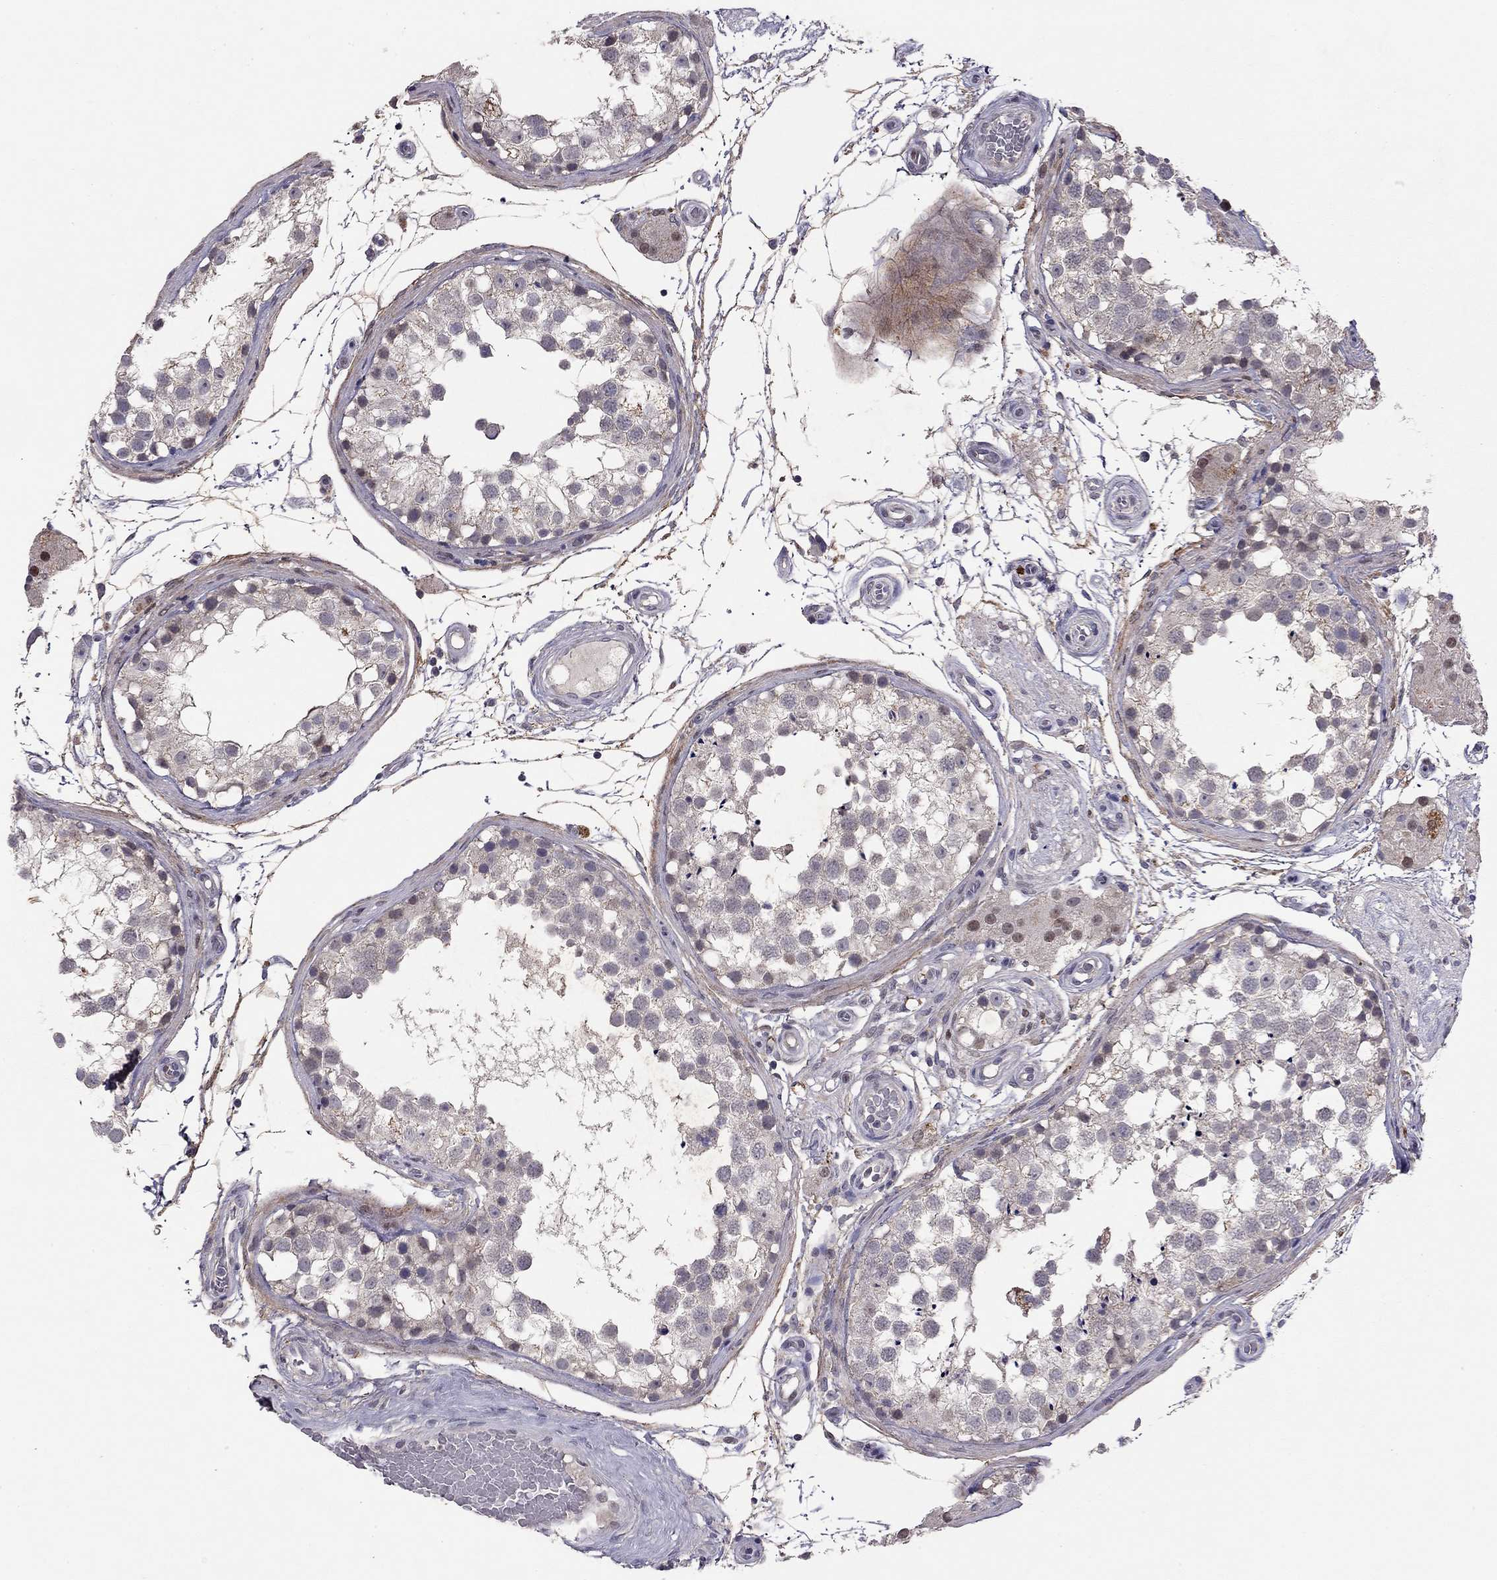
{"staining": {"intensity": "negative", "quantity": "none", "location": "none"}, "tissue": "testis", "cell_type": "Cells in seminiferous ducts", "image_type": "normal", "snomed": [{"axis": "morphology", "description": "Normal tissue, NOS"}, {"axis": "morphology", "description": "Seminoma, NOS"}, {"axis": "topography", "description": "Testis"}], "caption": "IHC micrograph of benign human testis stained for a protein (brown), which exhibits no positivity in cells in seminiferous ducts.", "gene": "ESR2", "patient": {"sex": "male", "age": 65}}